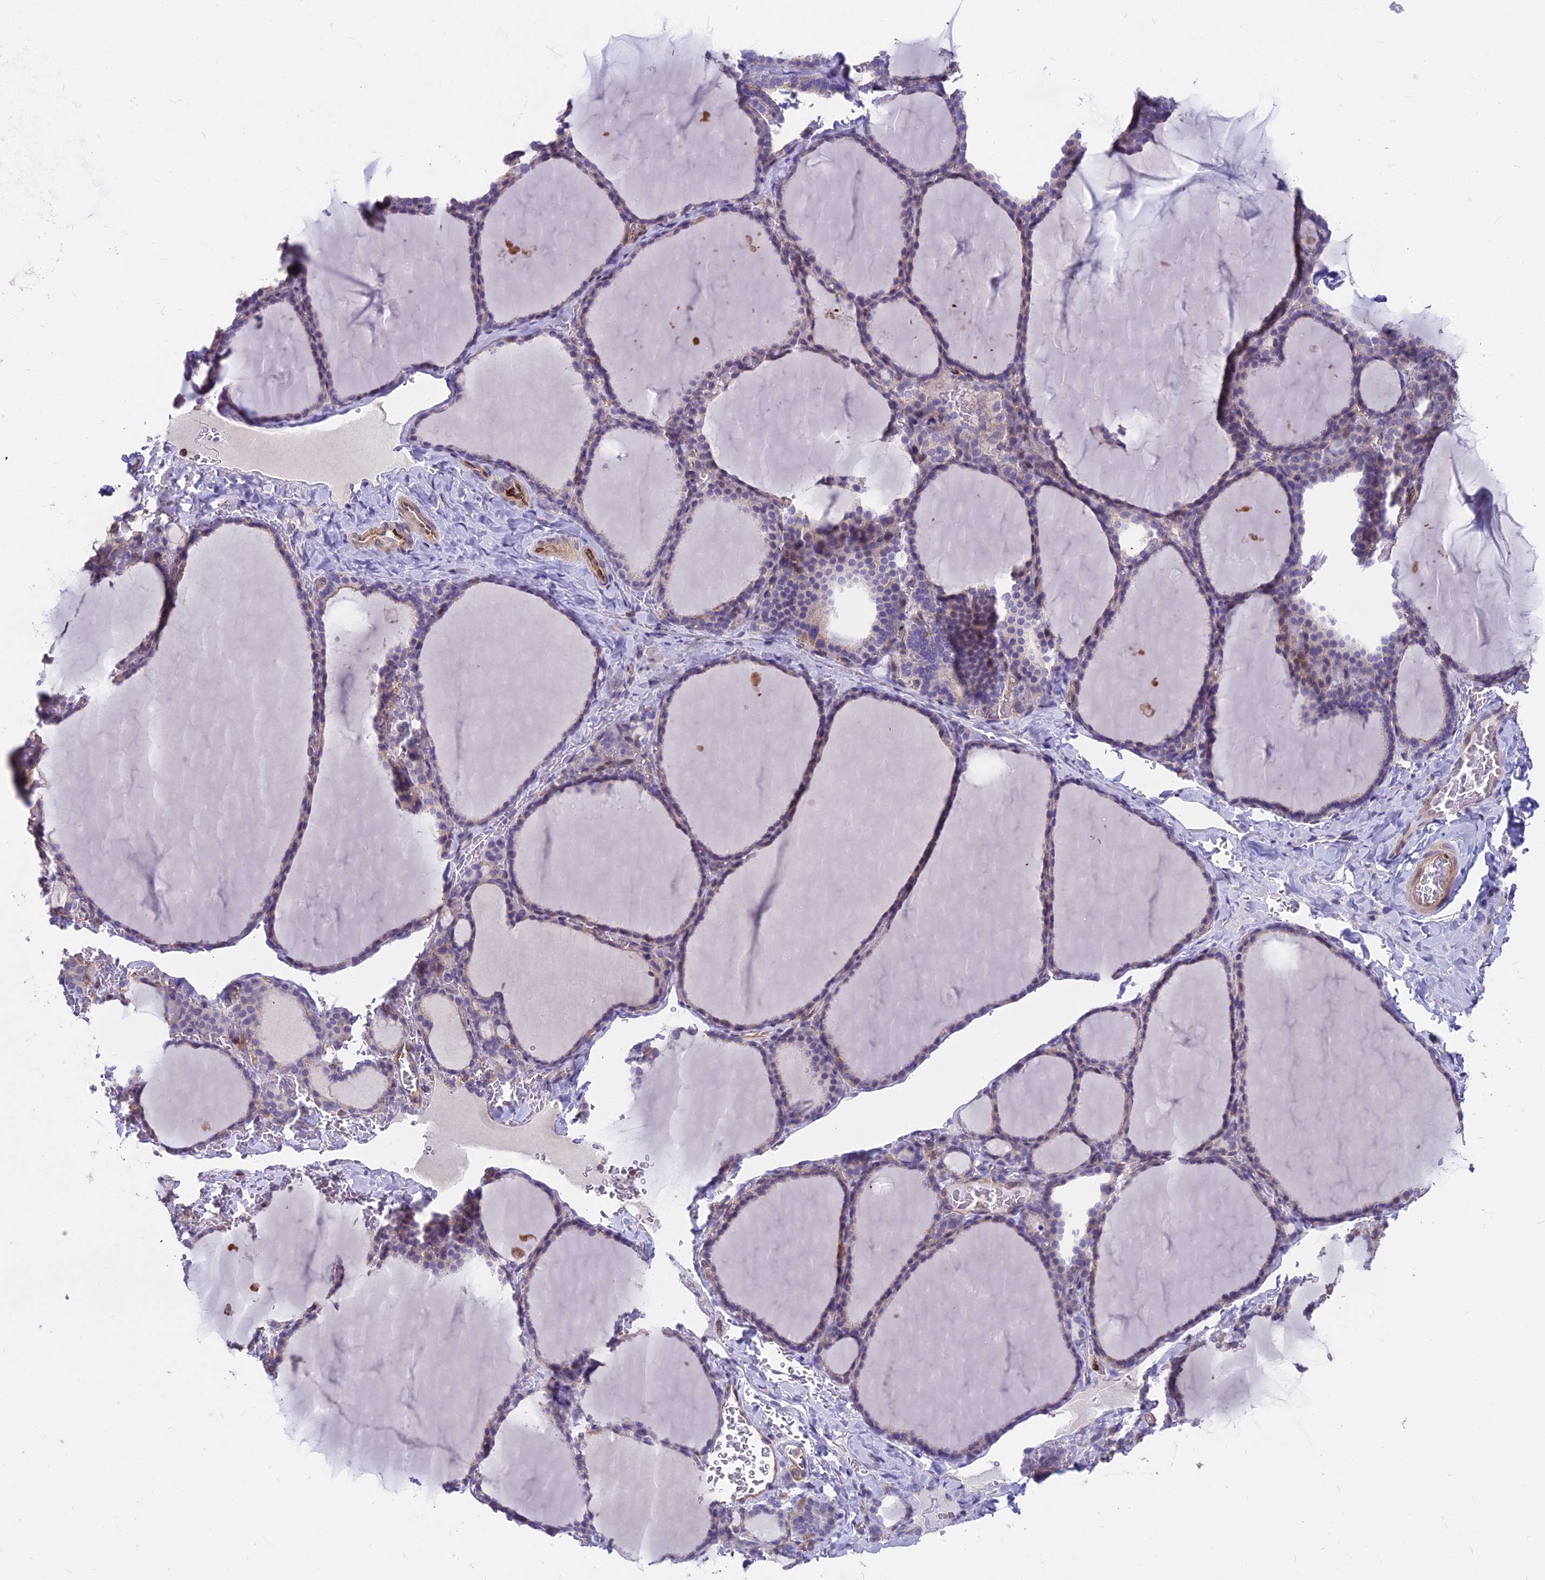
{"staining": {"intensity": "weak", "quantity": "<25%", "location": "cytoplasmic/membranous"}, "tissue": "thyroid gland", "cell_type": "Glandular cells", "image_type": "normal", "snomed": [{"axis": "morphology", "description": "Normal tissue, NOS"}, {"axis": "topography", "description": "Thyroid gland"}], "caption": "Immunohistochemical staining of benign thyroid gland exhibits no significant positivity in glandular cells. (Brightfield microscopy of DAB IHC at high magnification).", "gene": "HLA", "patient": {"sex": "female", "age": 39}}